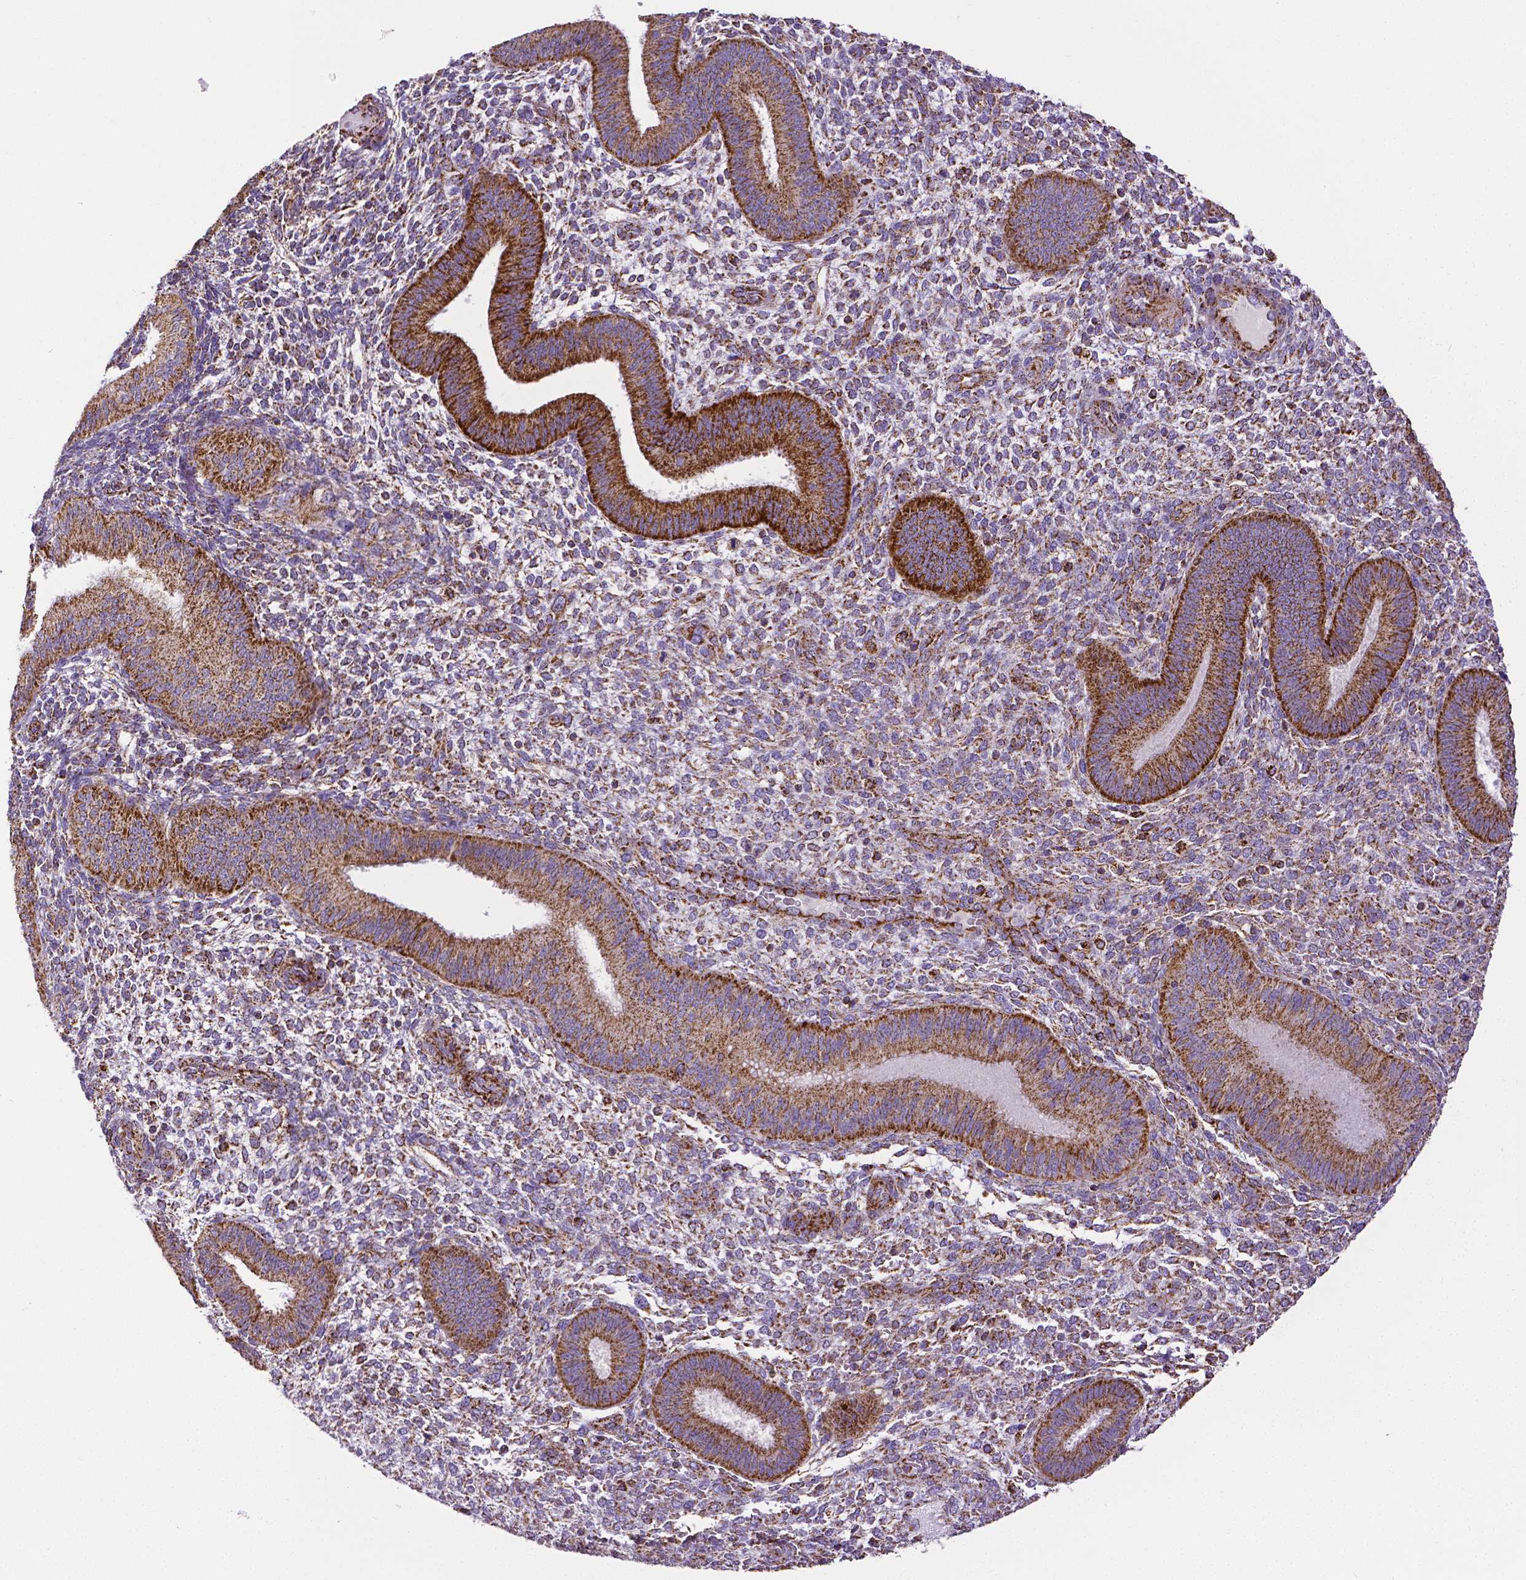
{"staining": {"intensity": "moderate", "quantity": "25%-75%", "location": "cytoplasmic/membranous"}, "tissue": "endometrium", "cell_type": "Cells in endometrial stroma", "image_type": "normal", "snomed": [{"axis": "morphology", "description": "Normal tissue, NOS"}, {"axis": "topography", "description": "Endometrium"}], "caption": "Immunohistochemical staining of benign human endometrium shows medium levels of moderate cytoplasmic/membranous staining in about 25%-75% of cells in endometrial stroma. The protein of interest is stained brown, and the nuclei are stained in blue (DAB (3,3'-diaminobenzidine) IHC with brightfield microscopy, high magnification).", "gene": "MACC1", "patient": {"sex": "female", "age": 39}}